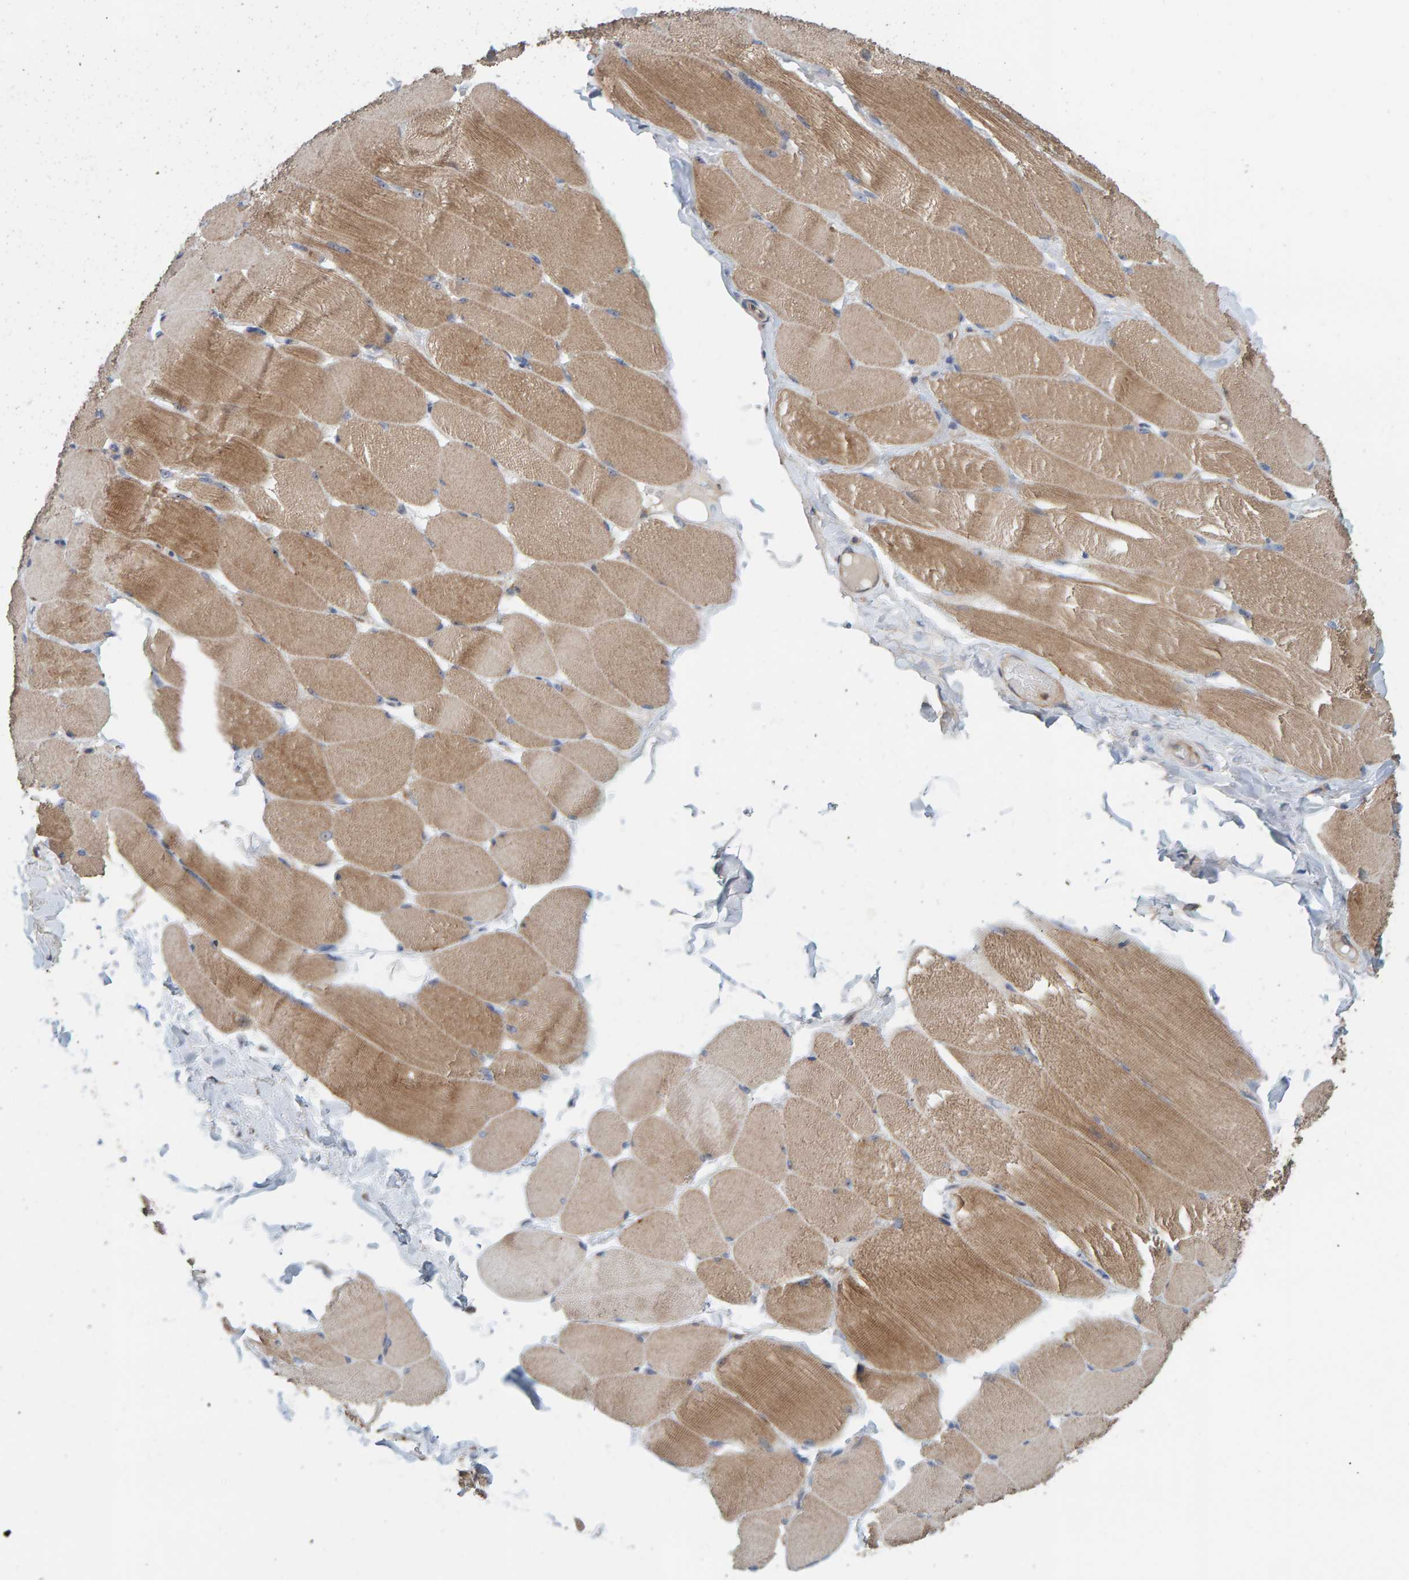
{"staining": {"intensity": "moderate", "quantity": ">75%", "location": "cytoplasmic/membranous"}, "tissue": "skeletal muscle", "cell_type": "Myocytes", "image_type": "normal", "snomed": [{"axis": "morphology", "description": "Normal tissue, NOS"}, {"axis": "topography", "description": "Skin"}, {"axis": "topography", "description": "Skeletal muscle"}], "caption": "Unremarkable skeletal muscle was stained to show a protein in brown. There is medium levels of moderate cytoplasmic/membranous positivity in about >75% of myocytes. (DAB IHC with brightfield microscopy, high magnification).", "gene": "CCM2", "patient": {"sex": "male", "age": 83}}